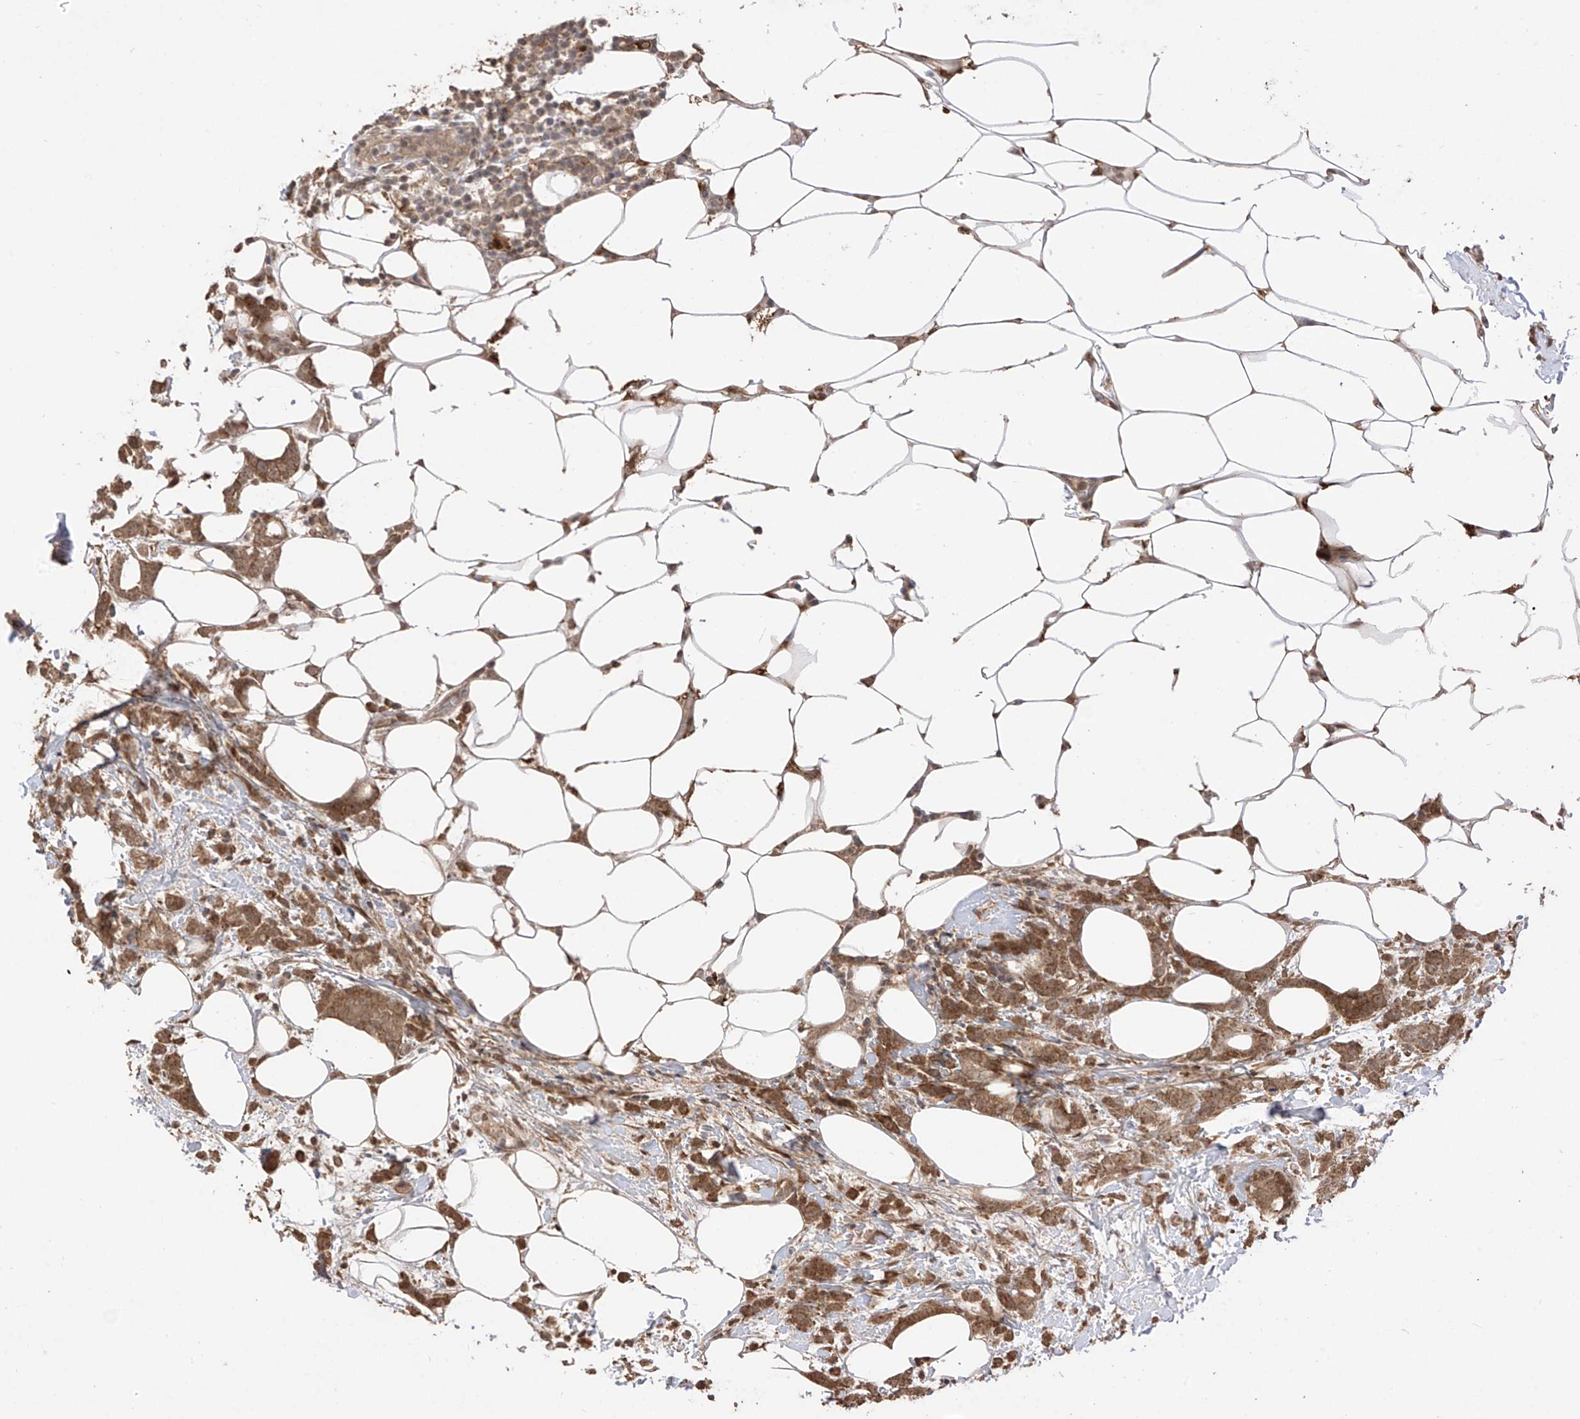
{"staining": {"intensity": "moderate", "quantity": ">75%", "location": "cytoplasmic/membranous"}, "tissue": "breast cancer", "cell_type": "Tumor cells", "image_type": "cancer", "snomed": [{"axis": "morphology", "description": "Lobular carcinoma"}, {"axis": "topography", "description": "Breast"}], "caption": "Tumor cells reveal moderate cytoplasmic/membranous expression in approximately >75% of cells in breast cancer.", "gene": "LATS1", "patient": {"sex": "female", "age": 58}}